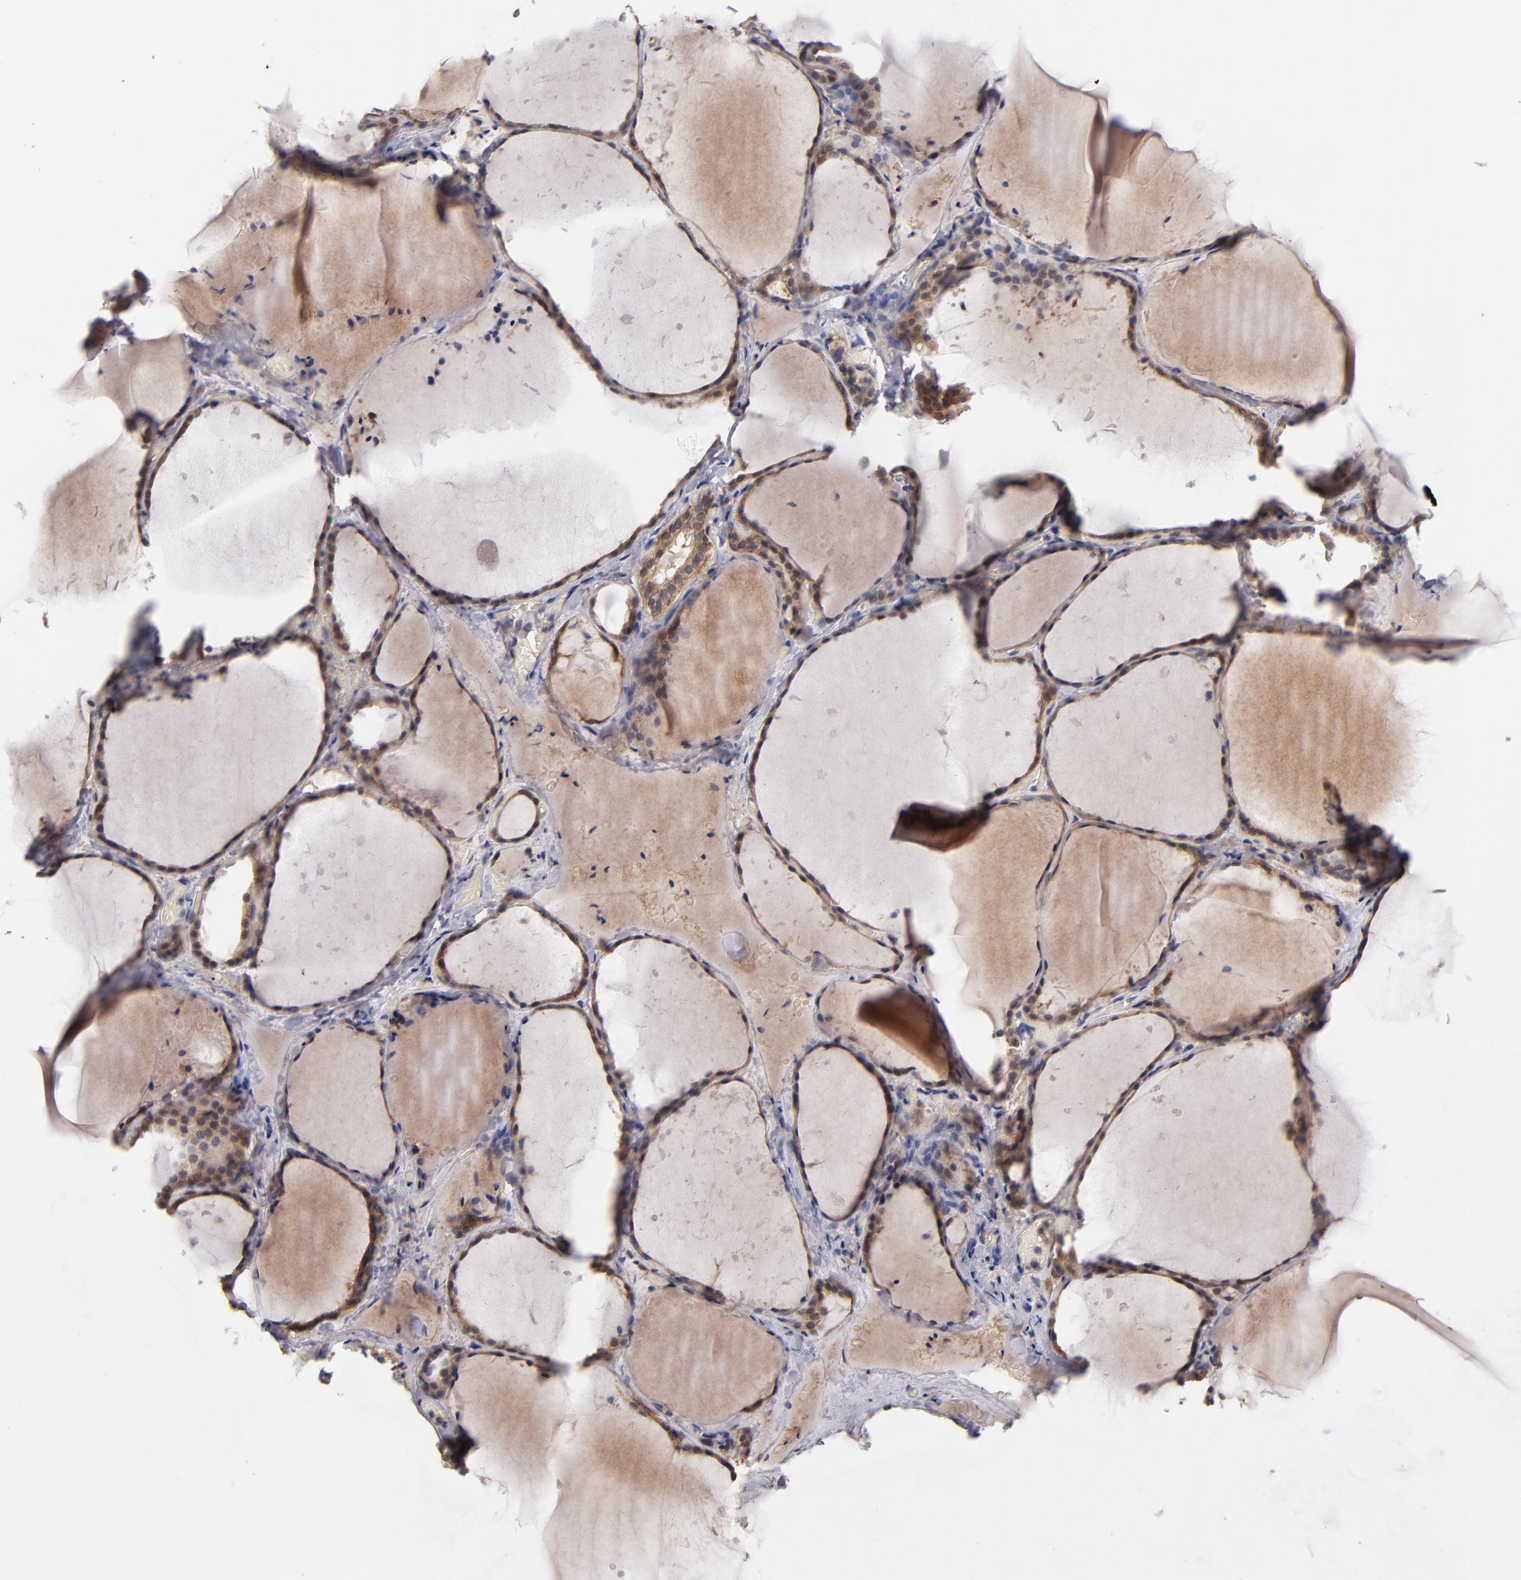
{"staining": {"intensity": "moderate", "quantity": ">75%", "location": "cytoplasmic/membranous"}, "tissue": "thyroid gland", "cell_type": "Glandular cells", "image_type": "normal", "snomed": [{"axis": "morphology", "description": "Normal tissue, NOS"}, {"axis": "topography", "description": "Thyroid gland"}], "caption": "Glandular cells exhibit moderate cytoplasmic/membranous staining in about >75% of cells in benign thyroid gland.", "gene": "GMFB", "patient": {"sex": "female", "age": 22}}